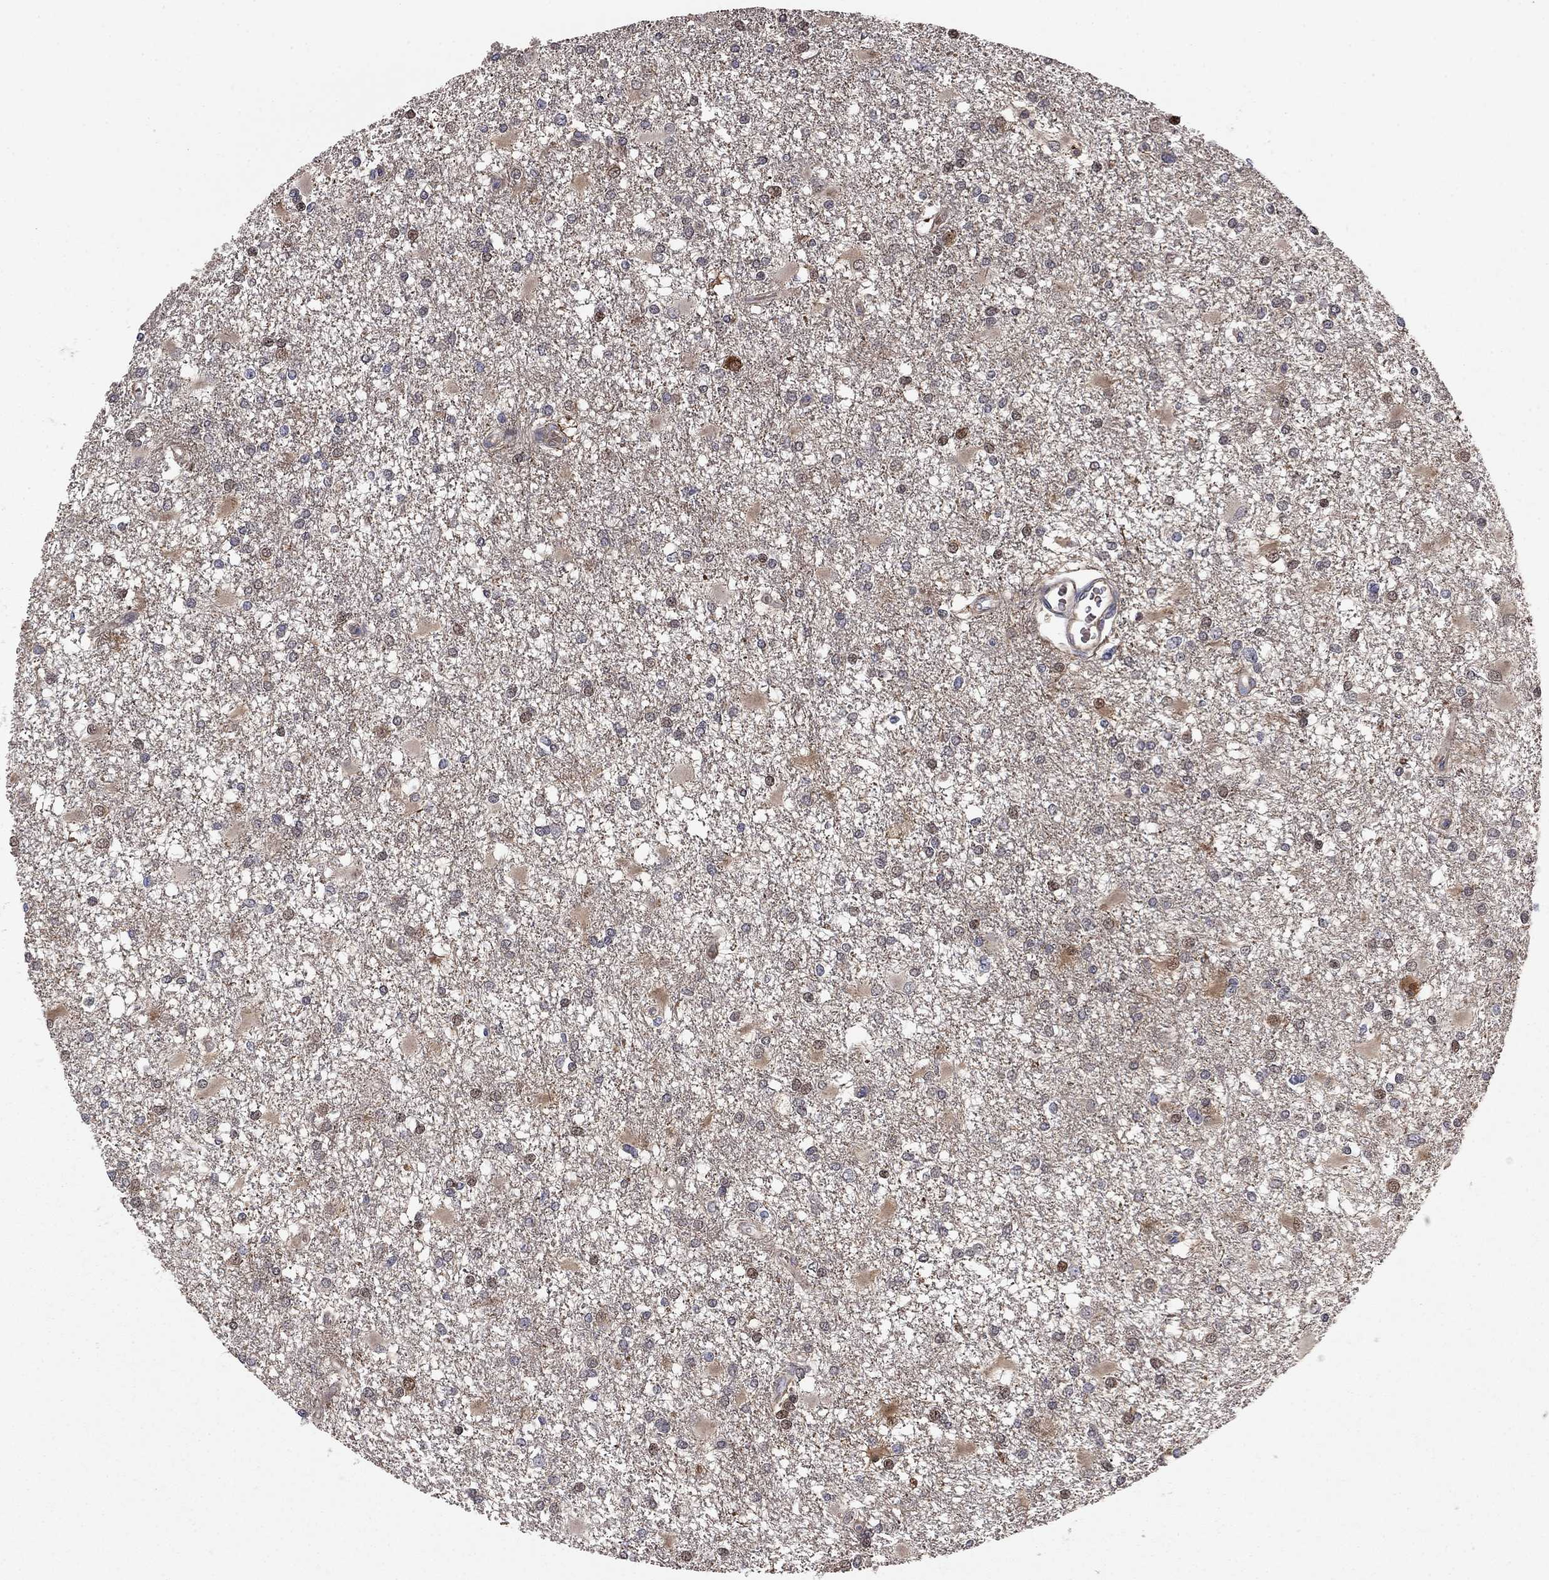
{"staining": {"intensity": "moderate", "quantity": "<25%", "location": "nuclear"}, "tissue": "glioma", "cell_type": "Tumor cells", "image_type": "cancer", "snomed": [{"axis": "morphology", "description": "Glioma, malignant, High grade"}, {"axis": "topography", "description": "Cerebral cortex"}], "caption": "Human glioma stained for a protein (brown) exhibits moderate nuclear positive expression in about <25% of tumor cells.", "gene": "BCL11A", "patient": {"sex": "male", "age": 79}}